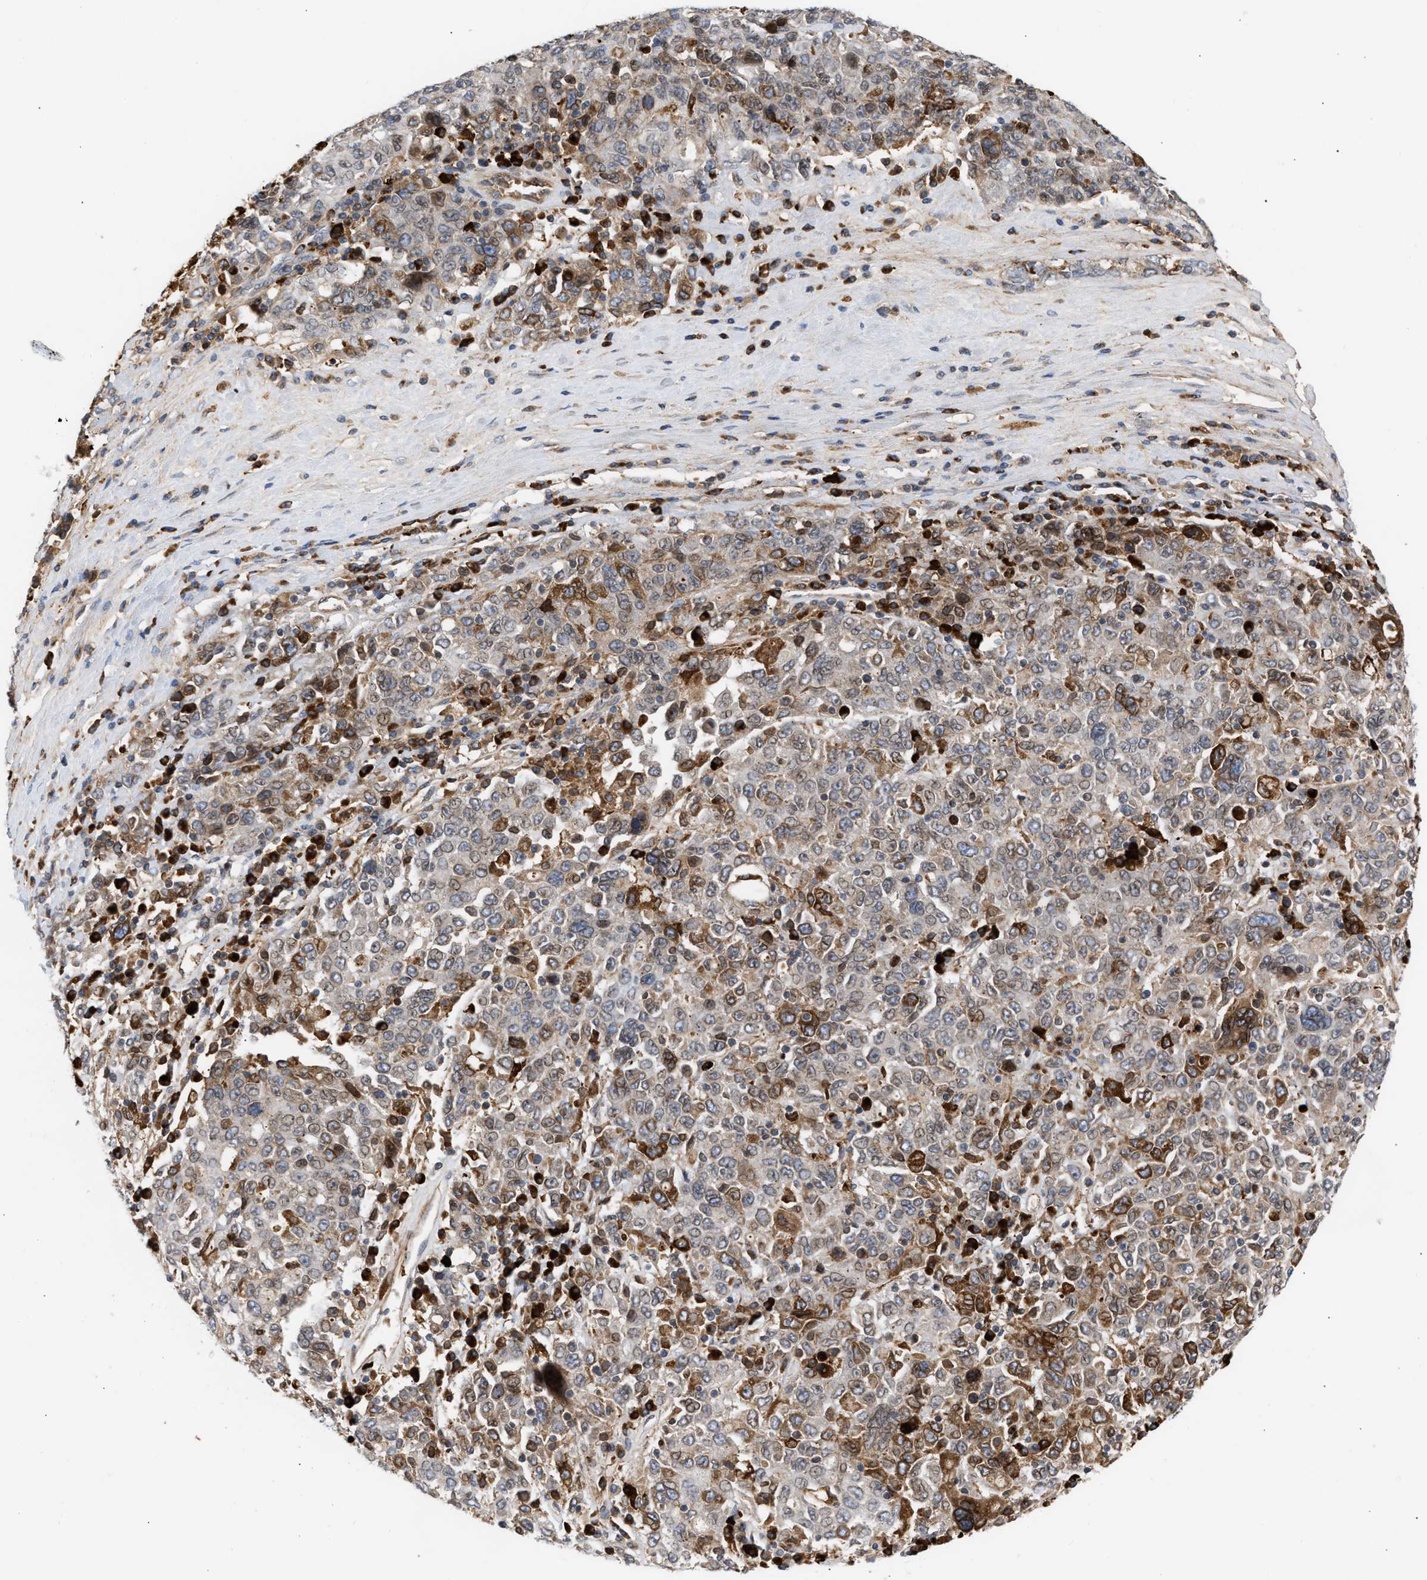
{"staining": {"intensity": "moderate", "quantity": "<25%", "location": "cytoplasmic/membranous,nuclear"}, "tissue": "ovarian cancer", "cell_type": "Tumor cells", "image_type": "cancer", "snomed": [{"axis": "morphology", "description": "Carcinoma, endometroid"}, {"axis": "topography", "description": "Ovary"}], "caption": "Brown immunohistochemical staining in ovarian cancer (endometroid carcinoma) reveals moderate cytoplasmic/membranous and nuclear staining in about <25% of tumor cells. (IHC, brightfield microscopy, high magnification).", "gene": "NUP62", "patient": {"sex": "female", "age": 62}}